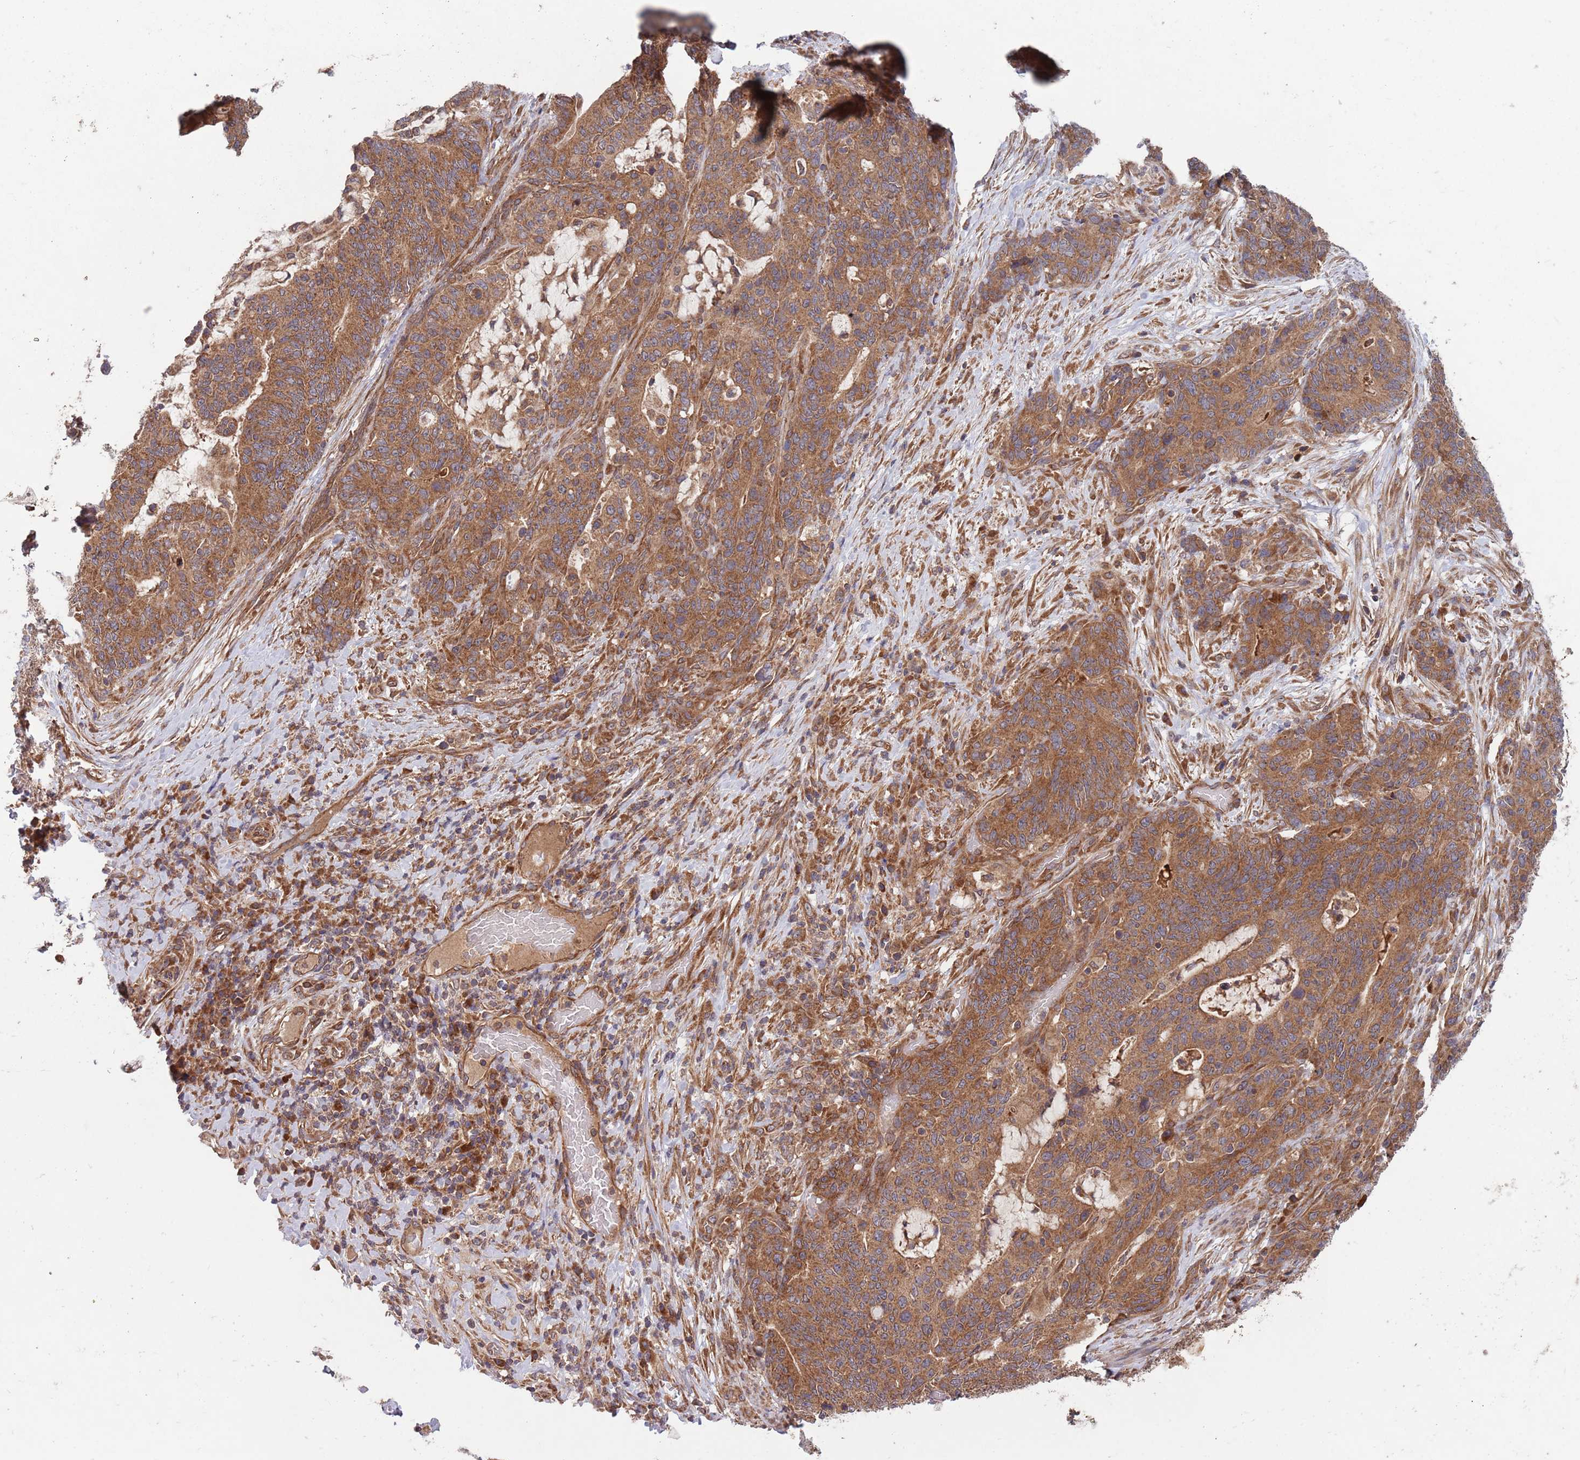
{"staining": {"intensity": "strong", "quantity": ">75%", "location": "cytoplasmic/membranous"}, "tissue": "stomach cancer", "cell_type": "Tumor cells", "image_type": "cancer", "snomed": [{"axis": "morphology", "description": "Normal tissue, NOS"}, {"axis": "morphology", "description": "Adenocarcinoma, NOS"}, {"axis": "topography", "description": "Stomach"}], "caption": "An immunohistochemistry (IHC) photomicrograph of tumor tissue is shown. Protein staining in brown highlights strong cytoplasmic/membranous positivity in adenocarcinoma (stomach) within tumor cells. (brown staining indicates protein expression, while blue staining denotes nuclei).", "gene": "MFNG", "patient": {"sex": "female", "age": 64}}